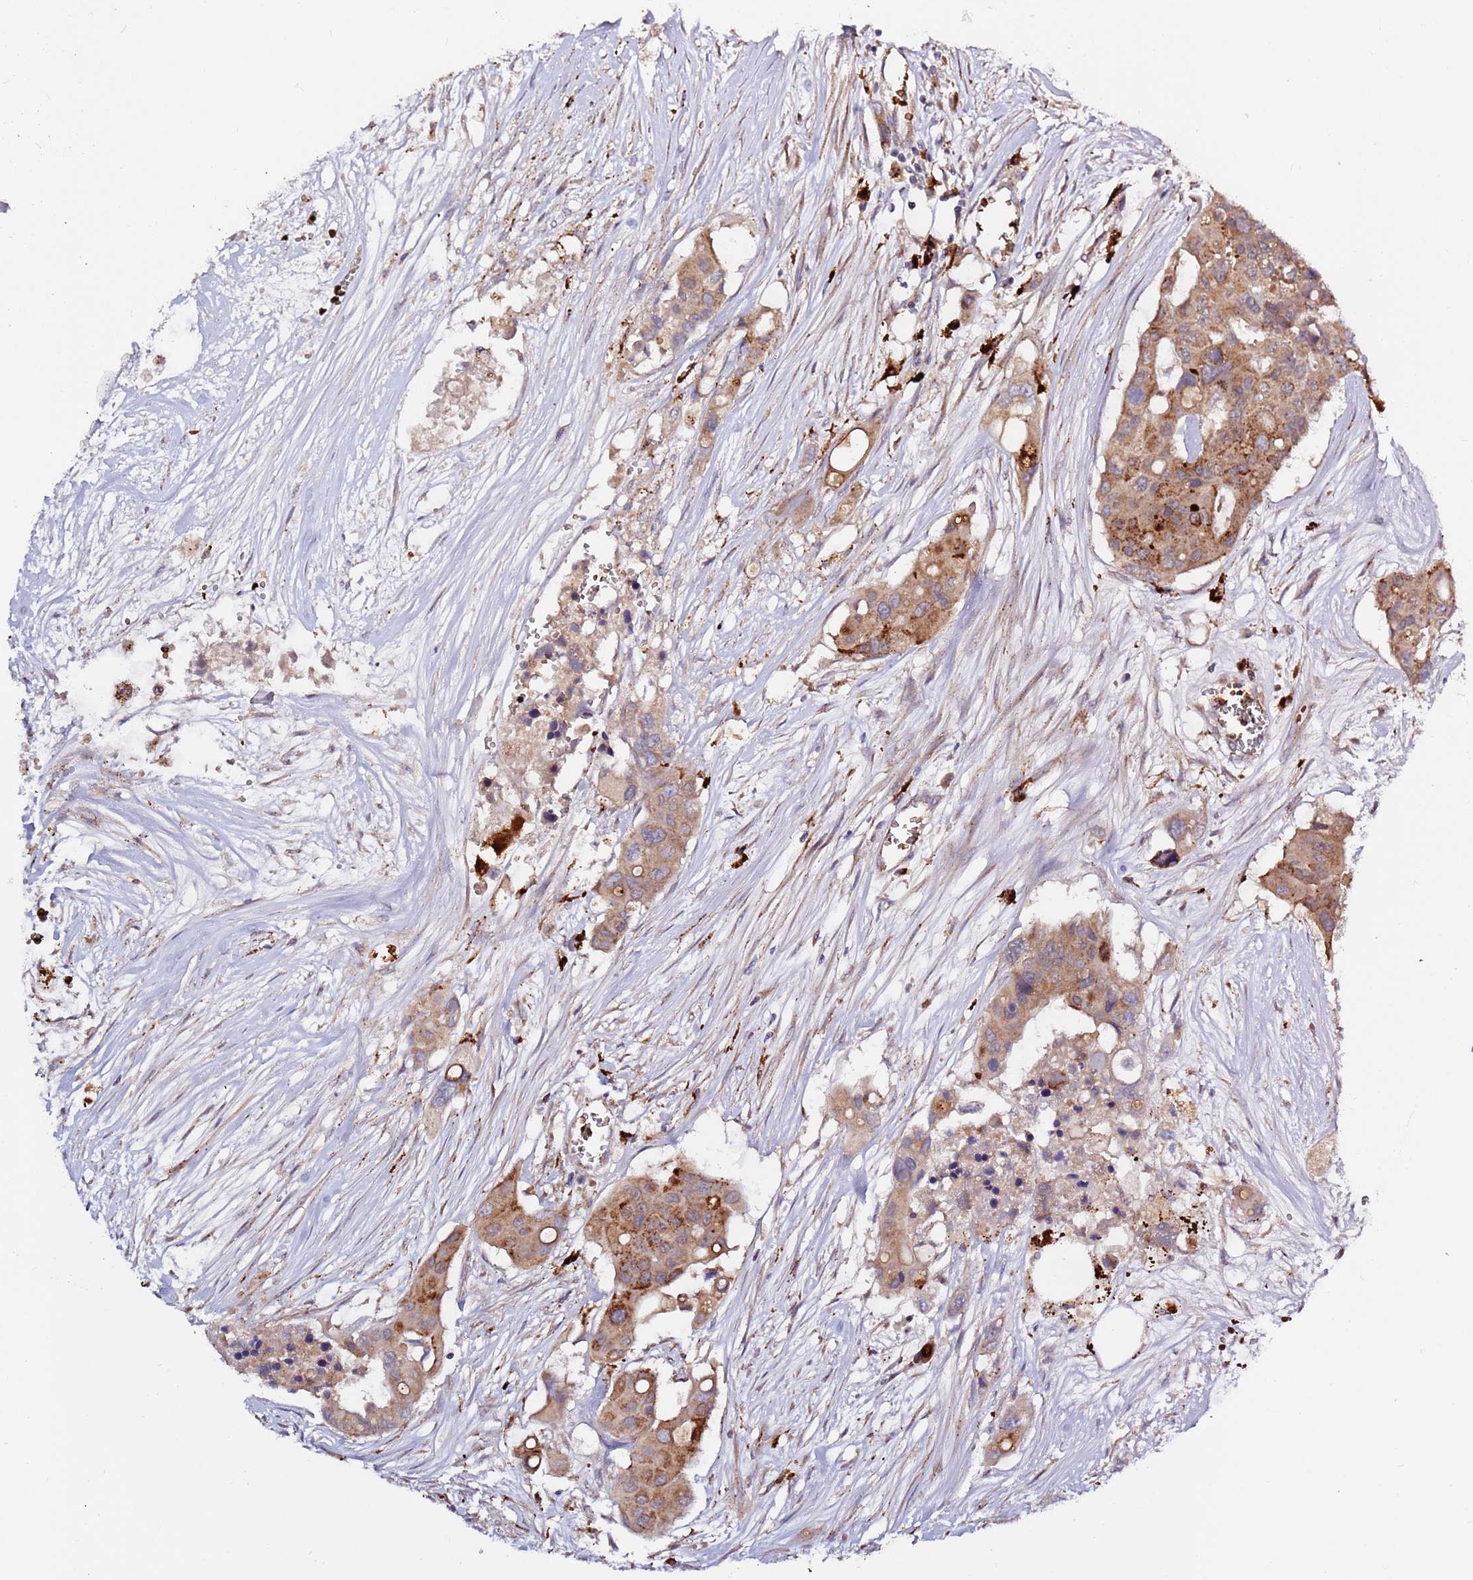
{"staining": {"intensity": "moderate", "quantity": ">75%", "location": "cytoplasmic/membranous"}, "tissue": "colorectal cancer", "cell_type": "Tumor cells", "image_type": "cancer", "snomed": [{"axis": "morphology", "description": "Adenocarcinoma, NOS"}, {"axis": "topography", "description": "Colon"}], "caption": "The photomicrograph exhibits staining of colorectal adenocarcinoma, revealing moderate cytoplasmic/membranous protein expression (brown color) within tumor cells. The protein is stained brown, and the nuclei are stained in blue (DAB IHC with brightfield microscopy, high magnification).", "gene": "VPS36", "patient": {"sex": "male", "age": 77}}